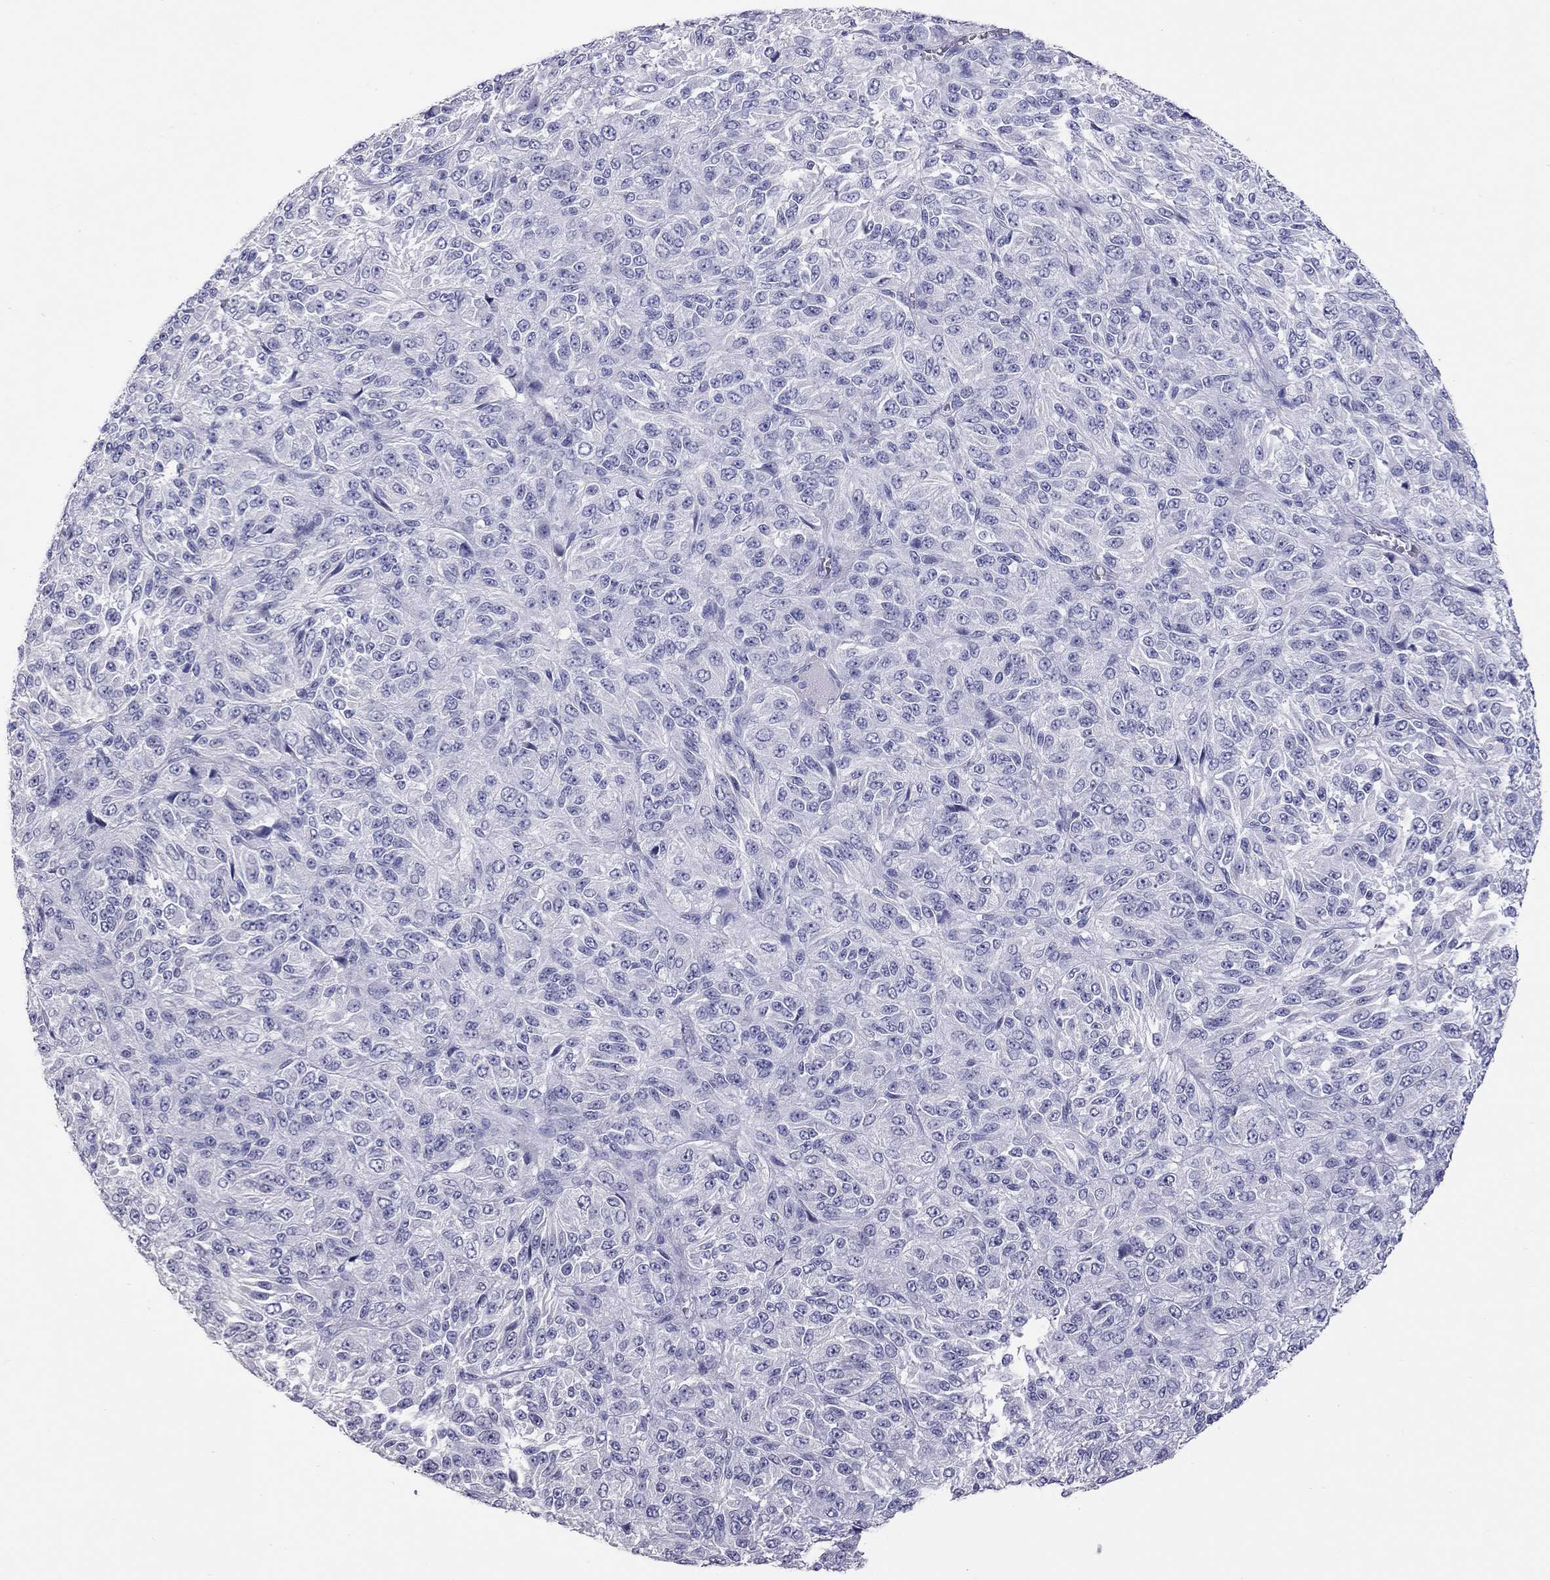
{"staining": {"intensity": "negative", "quantity": "none", "location": "none"}, "tissue": "melanoma", "cell_type": "Tumor cells", "image_type": "cancer", "snomed": [{"axis": "morphology", "description": "Malignant melanoma, Metastatic site"}, {"axis": "topography", "description": "Brain"}], "caption": "Immunohistochemistry micrograph of human melanoma stained for a protein (brown), which reveals no expression in tumor cells.", "gene": "IL17REL", "patient": {"sex": "female", "age": 56}}